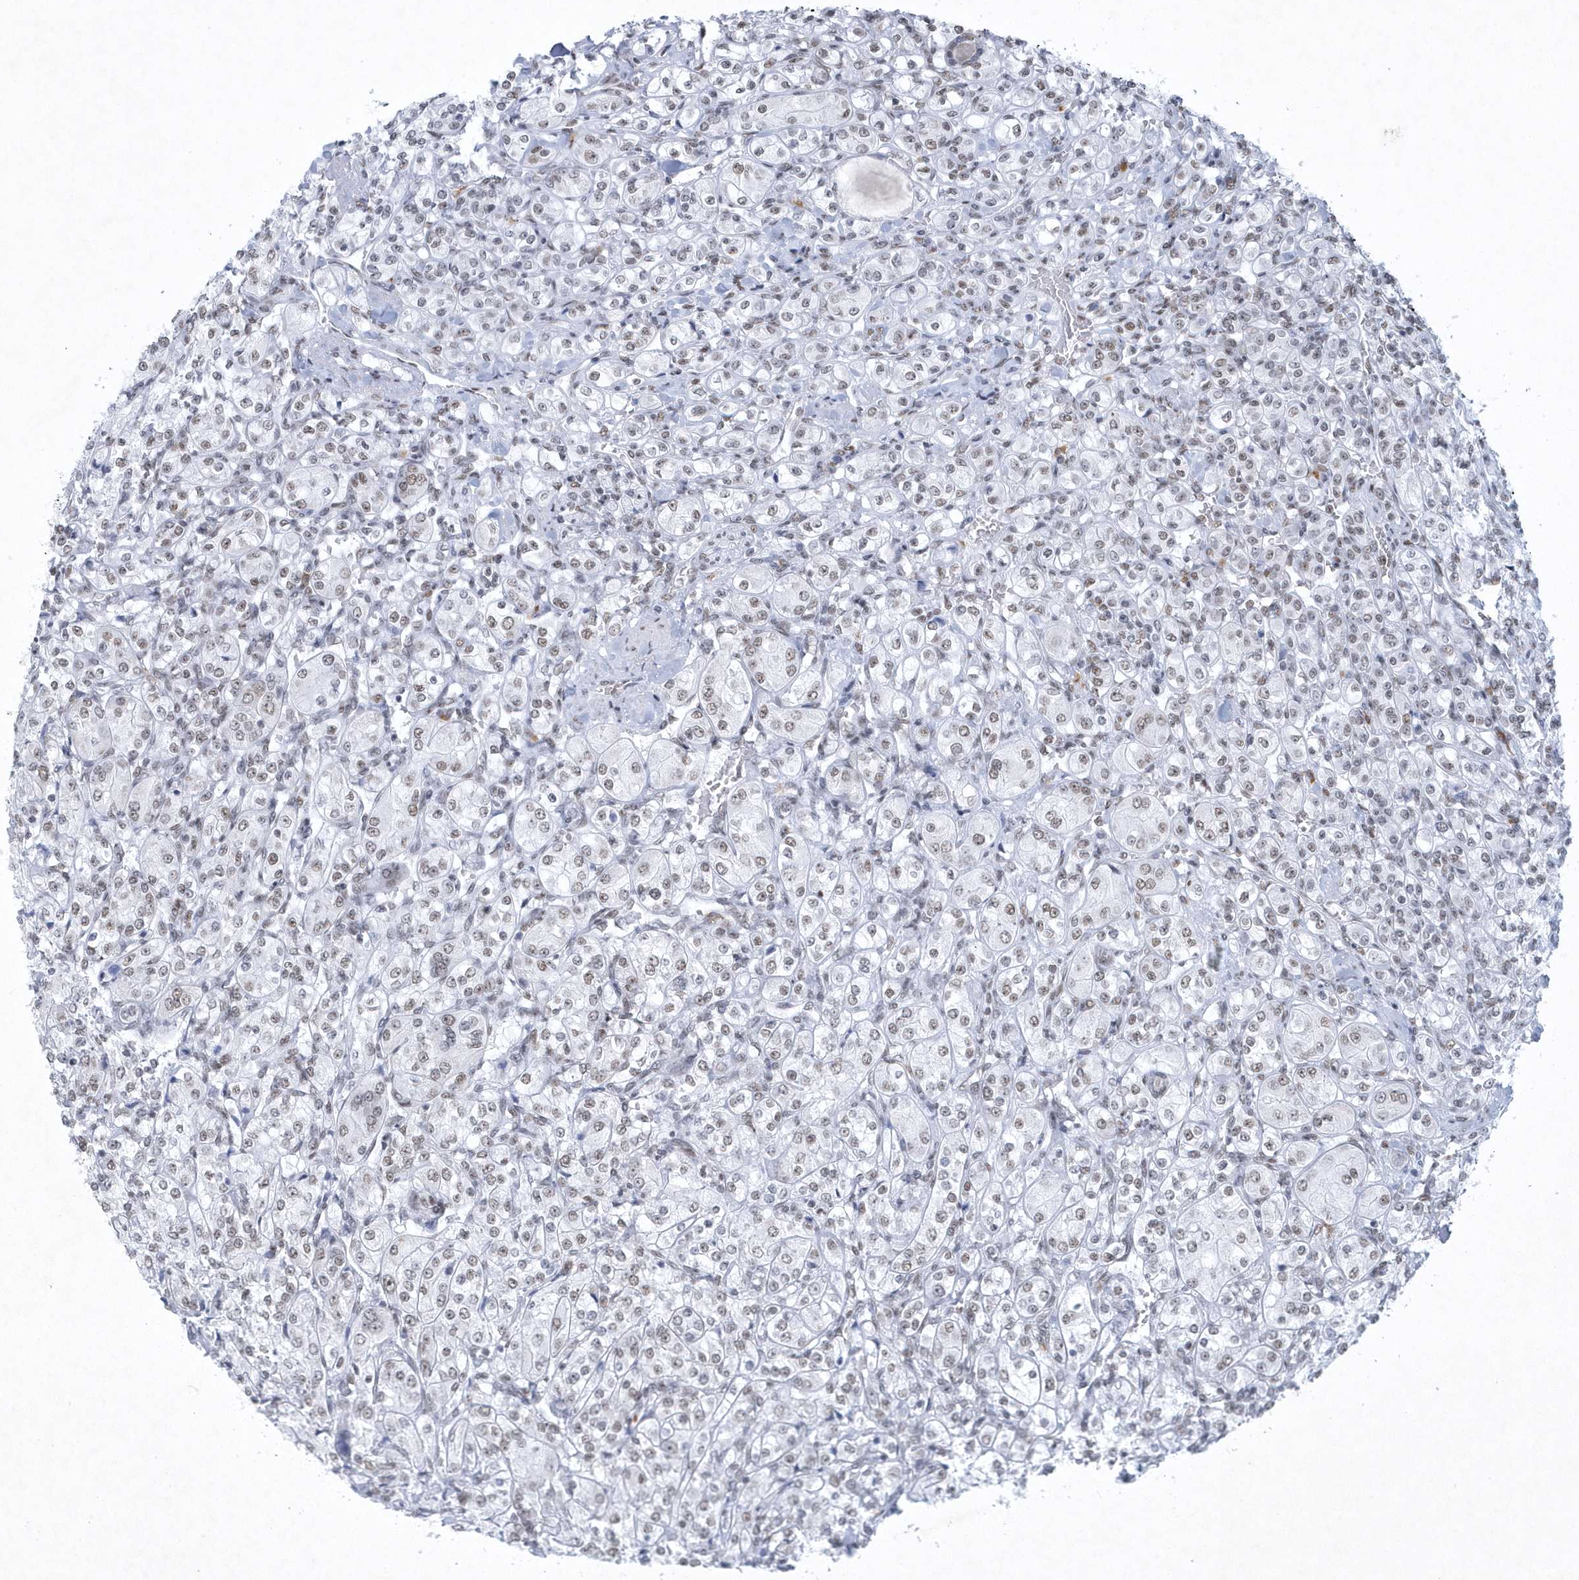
{"staining": {"intensity": "weak", "quantity": "25%-75%", "location": "nuclear"}, "tissue": "renal cancer", "cell_type": "Tumor cells", "image_type": "cancer", "snomed": [{"axis": "morphology", "description": "Adenocarcinoma, NOS"}, {"axis": "topography", "description": "Kidney"}], "caption": "Tumor cells display low levels of weak nuclear positivity in approximately 25%-75% of cells in human renal adenocarcinoma.", "gene": "DCLRE1A", "patient": {"sex": "male", "age": 77}}